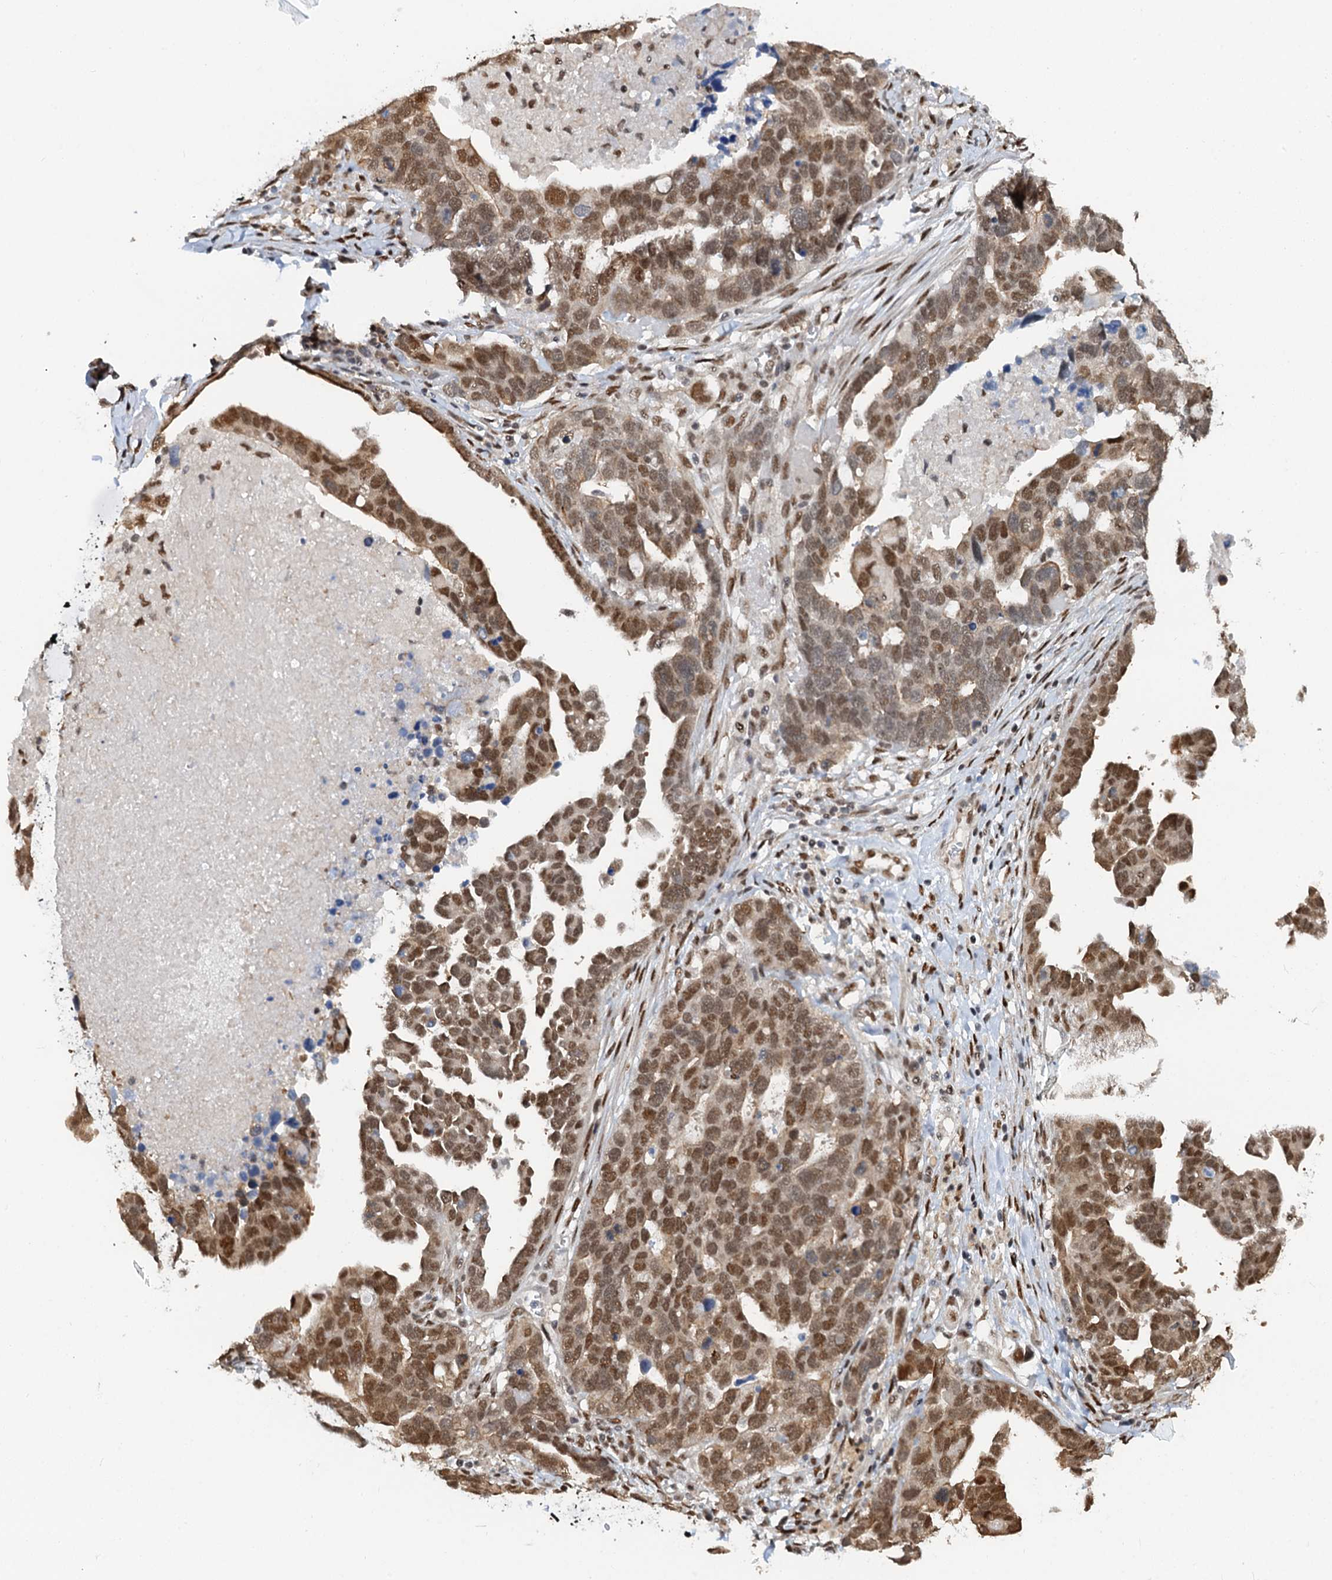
{"staining": {"intensity": "moderate", "quantity": ">75%", "location": "nuclear"}, "tissue": "ovarian cancer", "cell_type": "Tumor cells", "image_type": "cancer", "snomed": [{"axis": "morphology", "description": "Cystadenocarcinoma, serous, NOS"}, {"axis": "topography", "description": "Ovary"}], "caption": "The photomicrograph reveals staining of serous cystadenocarcinoma (ovarian), revealing moderate nuclear protein expression (brown color) within tumor cells.", "gene": "CFDP1", "patient": {"sex": "female", "age": 54}}